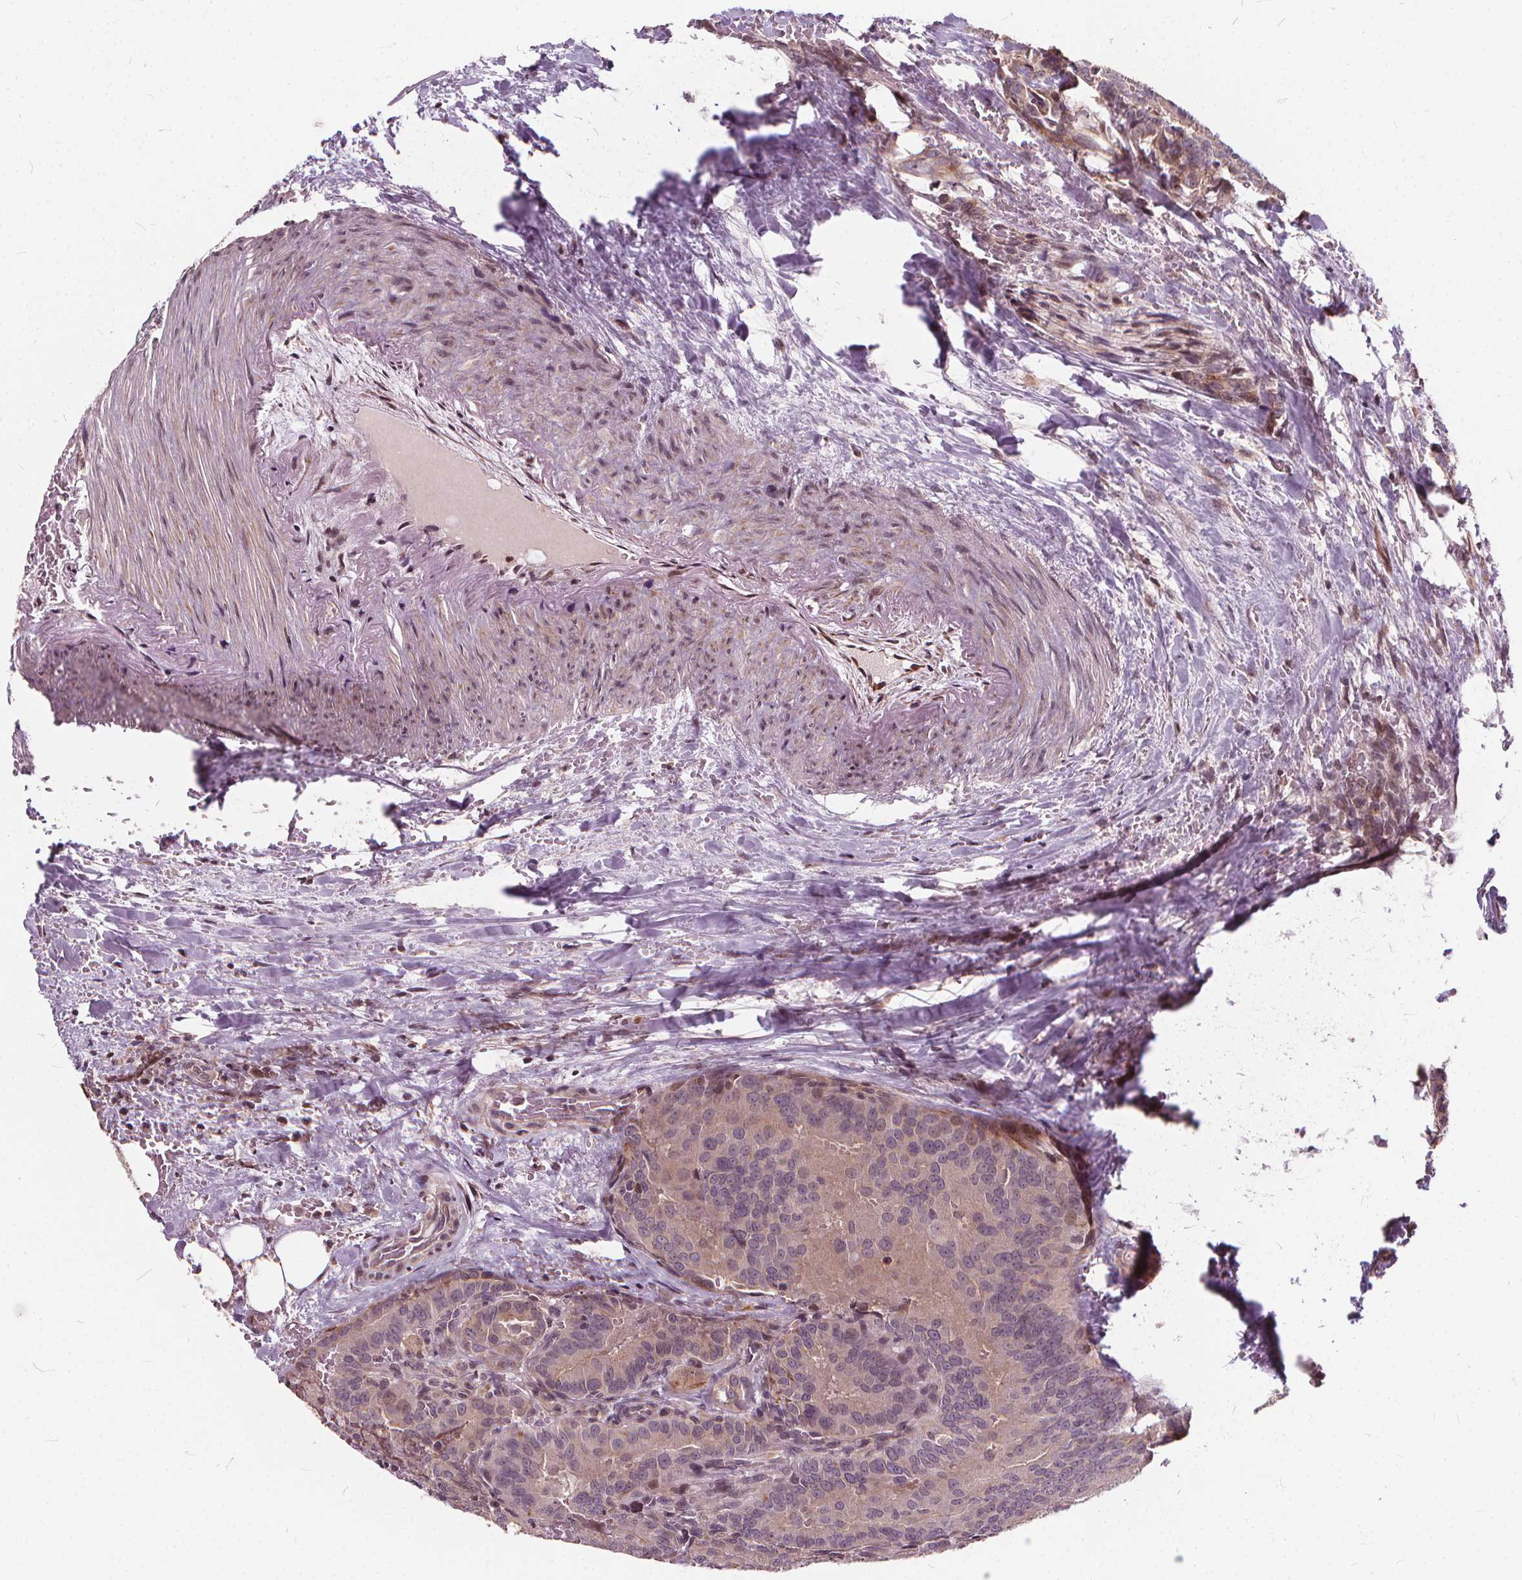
{"staining": {"intensity": "moderate", "quantity": ">75%", "location": "cytoplasmic/membranous"}, "tissue": "thyroid cancer", "cell_type": "Tumor cells", "image_type": "cancer", "snomed": [{"axis": "morphology", "description": "Papillary adenocarcinoma, NOS"}, {"axis": "topography", "description": "Thyroid gland"}], "caption": "A photomicrograph showing moderate cytoplasmic/membranous positivity in about >75% of tumor cells in thyroid papillary adenocarcinoma, as visualized by brown immunohistochemical staining.", "gene": "INPP5E", "patient": {"sex": "male", "age": 61}}